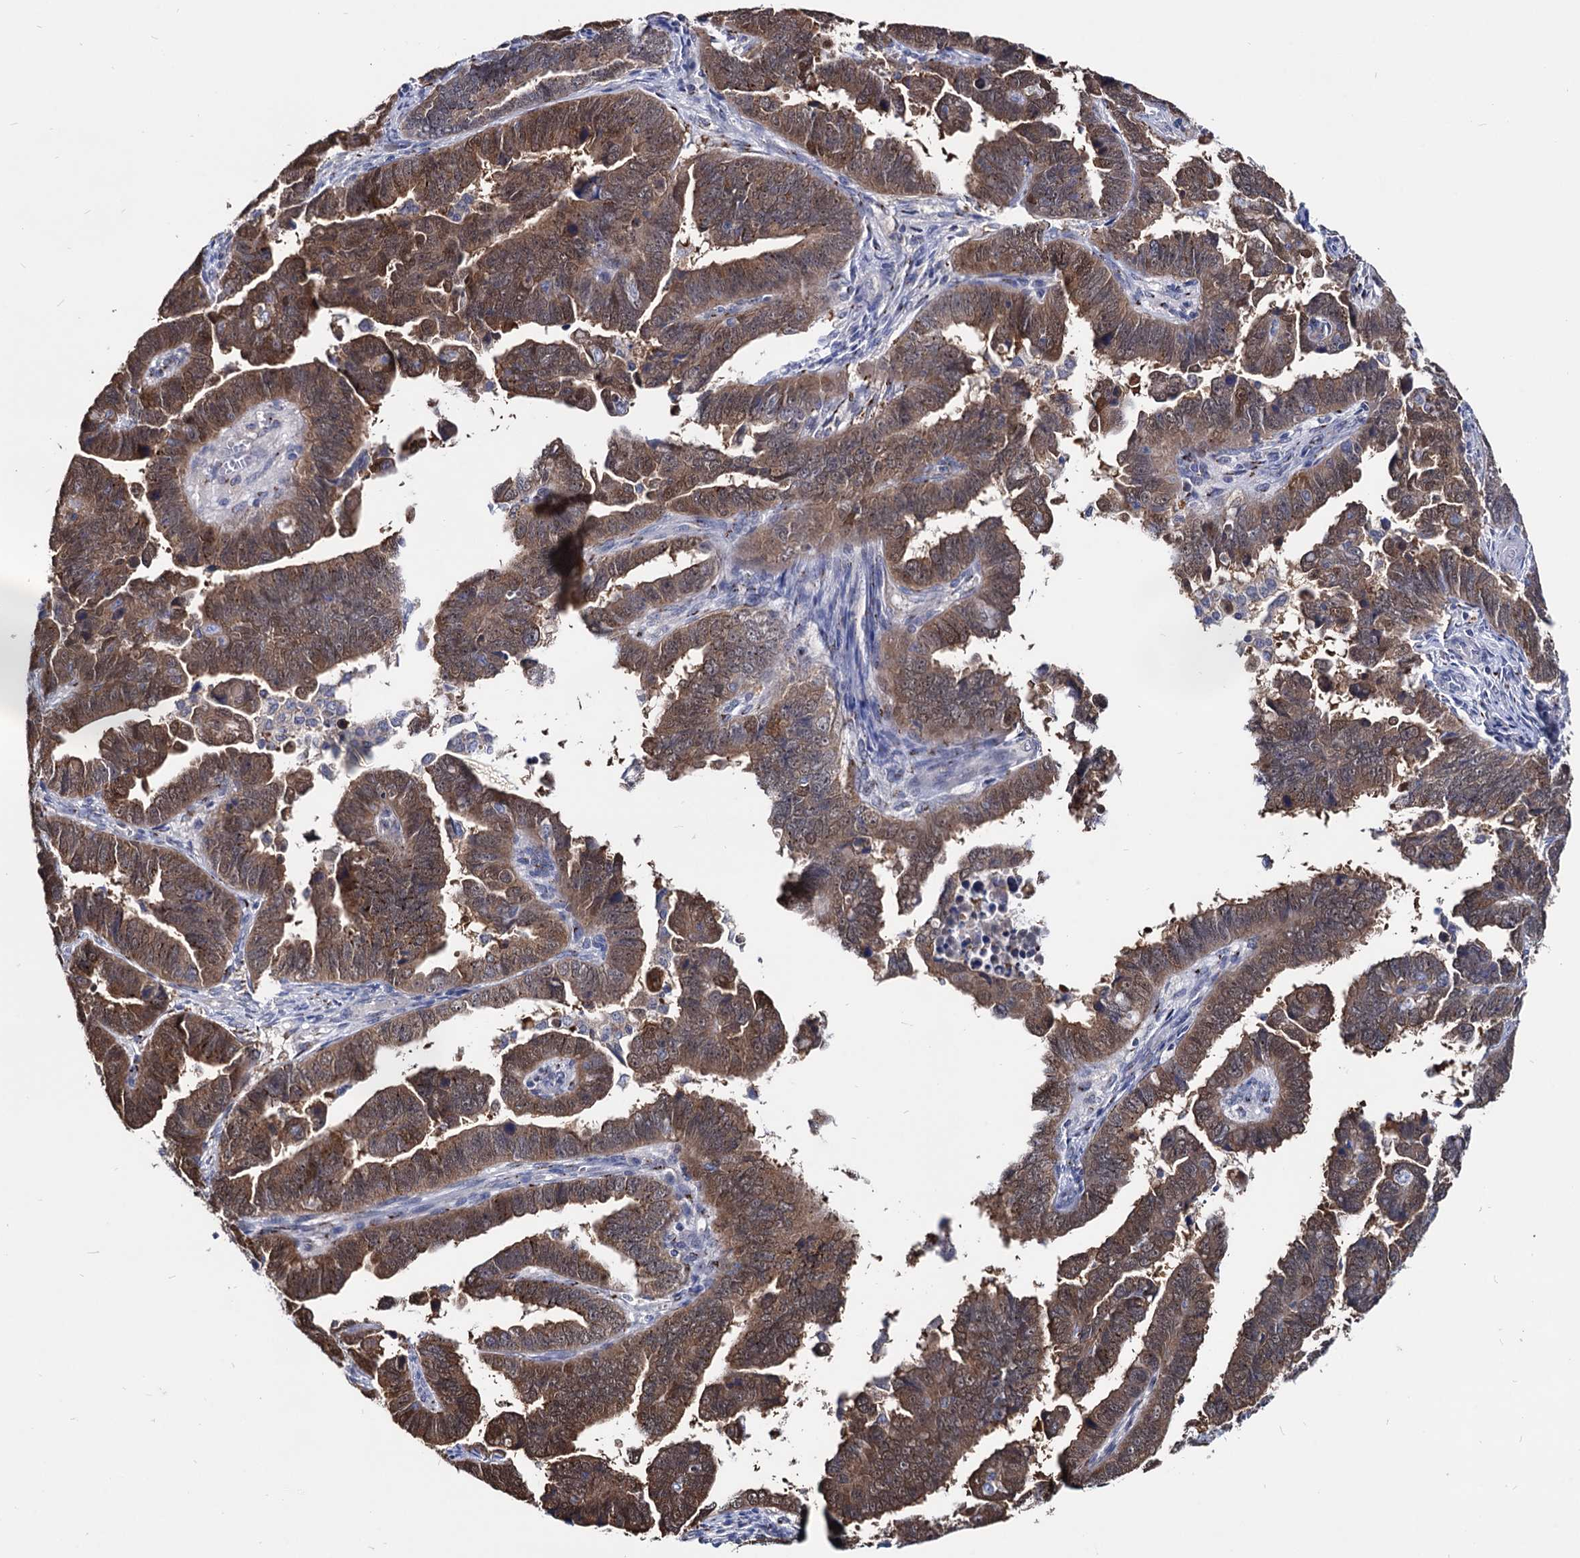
{"staining": {"intensity": "strong", "quantity": ">75%", "location": "cytoplasmic/membranous"}, "tissue": "endometrial cancer", "cell_type": "Tumor cells", "image_type": "cancer", "snomed": [{"axis": "morphology", "description": "Adenocarcinoma, NOS"}, {"axis": "topography", "description": "Endometrium"}], "caption": "There is high levels of strong cytoplasmic/membranous staining in tumor cells of endometrial adenocarcinoma, as demonstrated by immunohistochemical staining (brown color).", "gene": "ESD", "patient": {"sex": "female", "age": 75}}